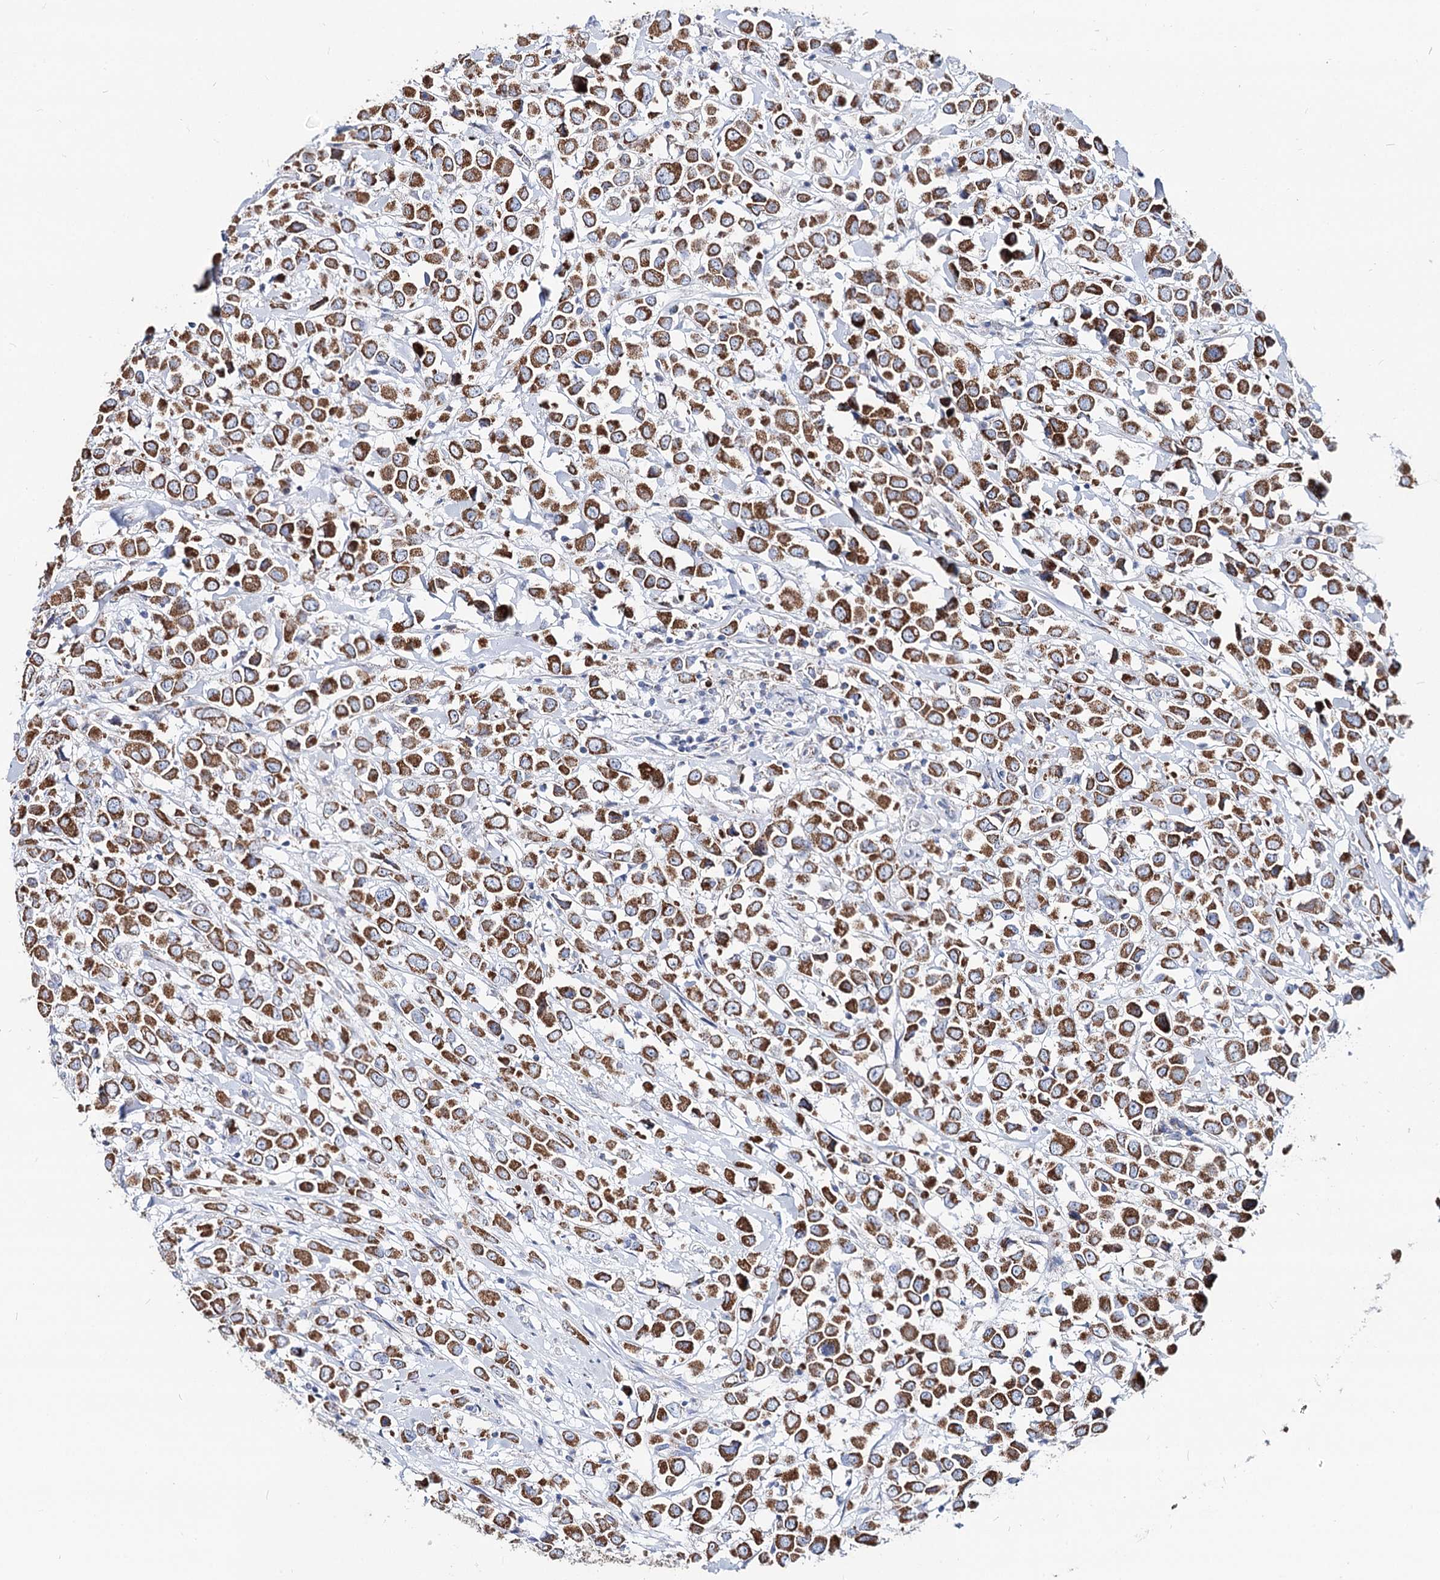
{"staining": {"intensity": "moderate", "quantity": ">75%", "location": "cytoplasmic/membranous"}, "tissue": "breast cancer", "cell_type": "Tumor cells", "image_type": "cancer", "snomed": [{"axis": "morphology", "description": "Duct carcinoma"}, {"axis": "topography", "description": "Breast"}], "caption": "Brown immunohistochemical staining in human infiltrating ductal carcinoma (breast) displays moderate cytoplasmic/membranous positivity in approximately >75% of tumor cells.", "gene": "MCCC2", "patient": {"sex": "female", "age": 61}}